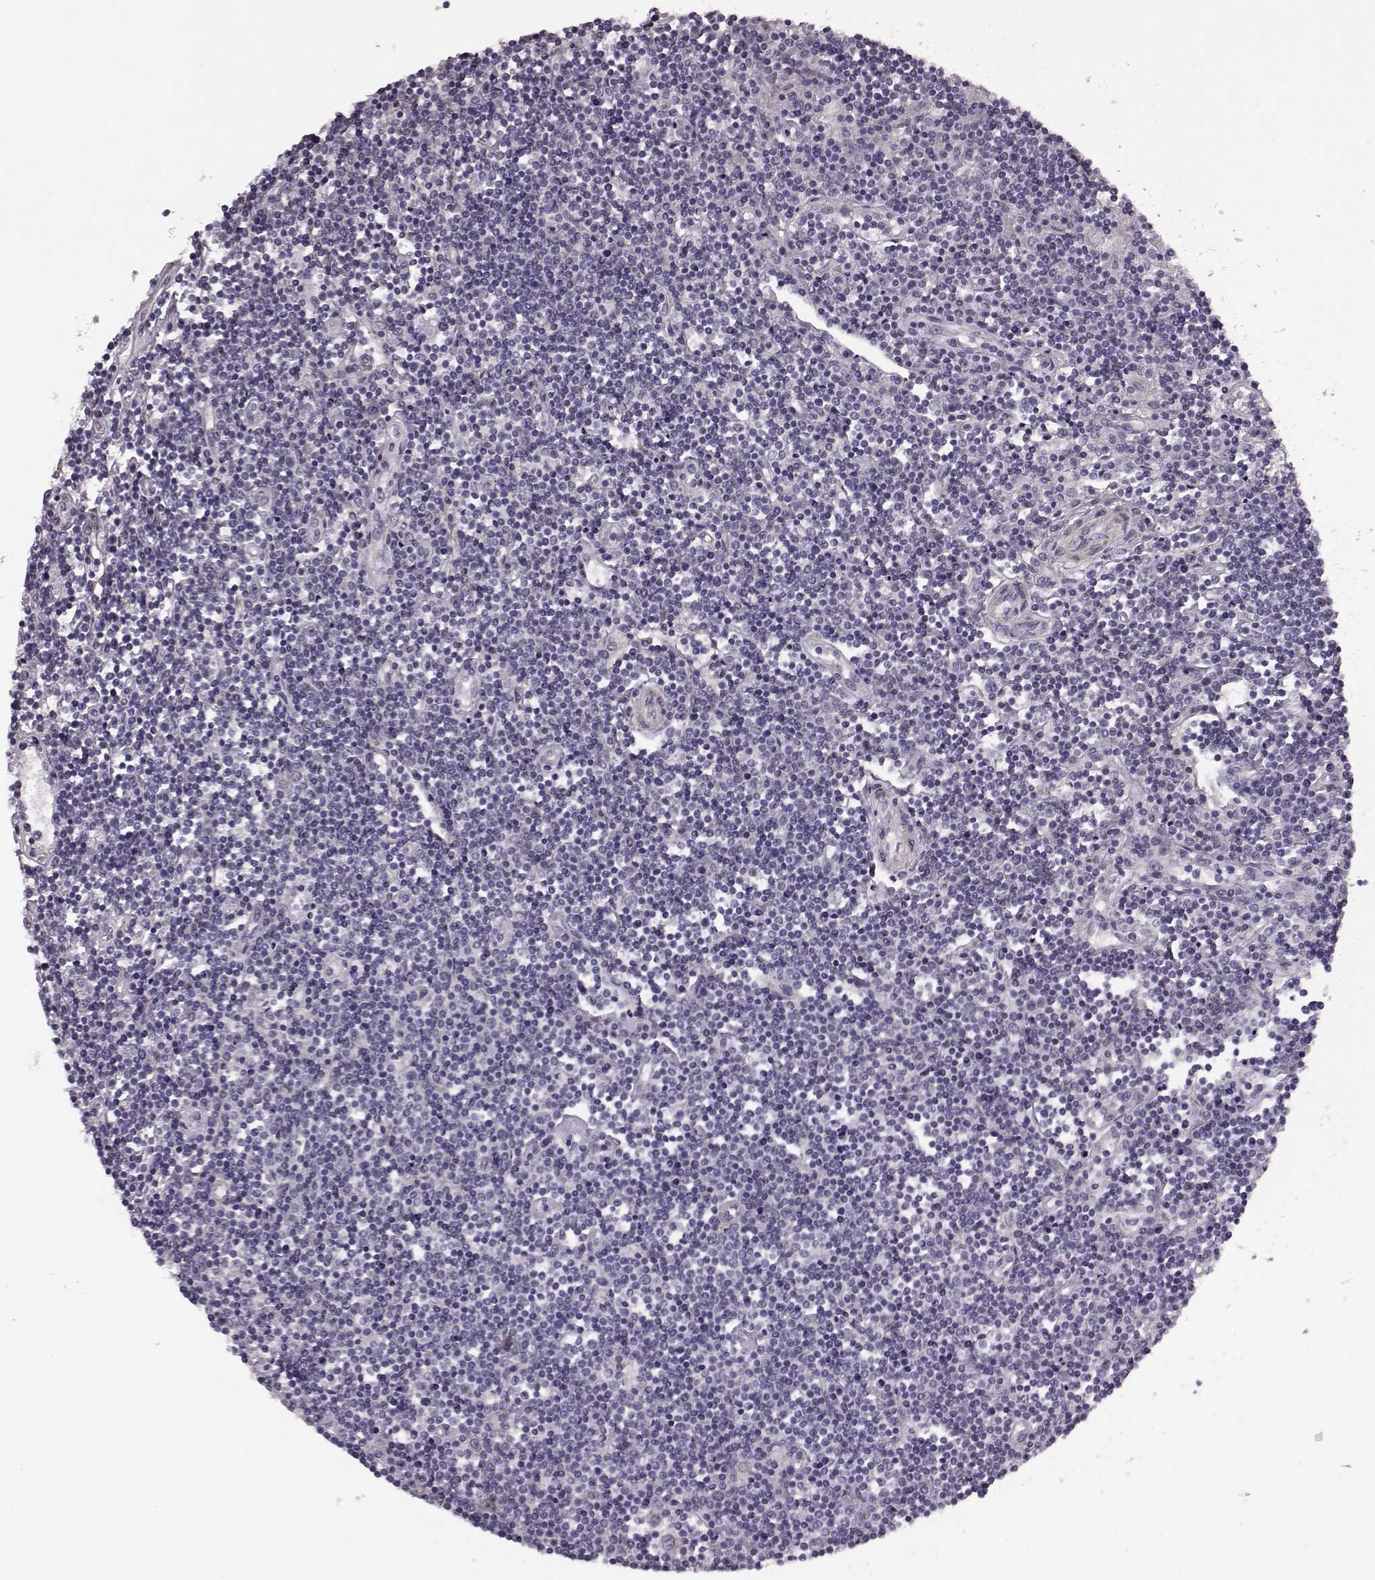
{"staining": {"intensity": "negative", "quantity": "none", "location": "none"}, "tissue": "lymphoma", "cell_type": "Tumor cells", "image_type": "cancer", "snomed": [{"axis": "morphology", "description": "Hodgkin's disease, NOS"}, {"axis": "topography", "description": "Lymph node"}], "caption": "This is an IHC micrograph of human lymphoma. There is no positivity in tumor cells.", "gene": "GRK1", "patient": {"sex": "male", "age": 40}}